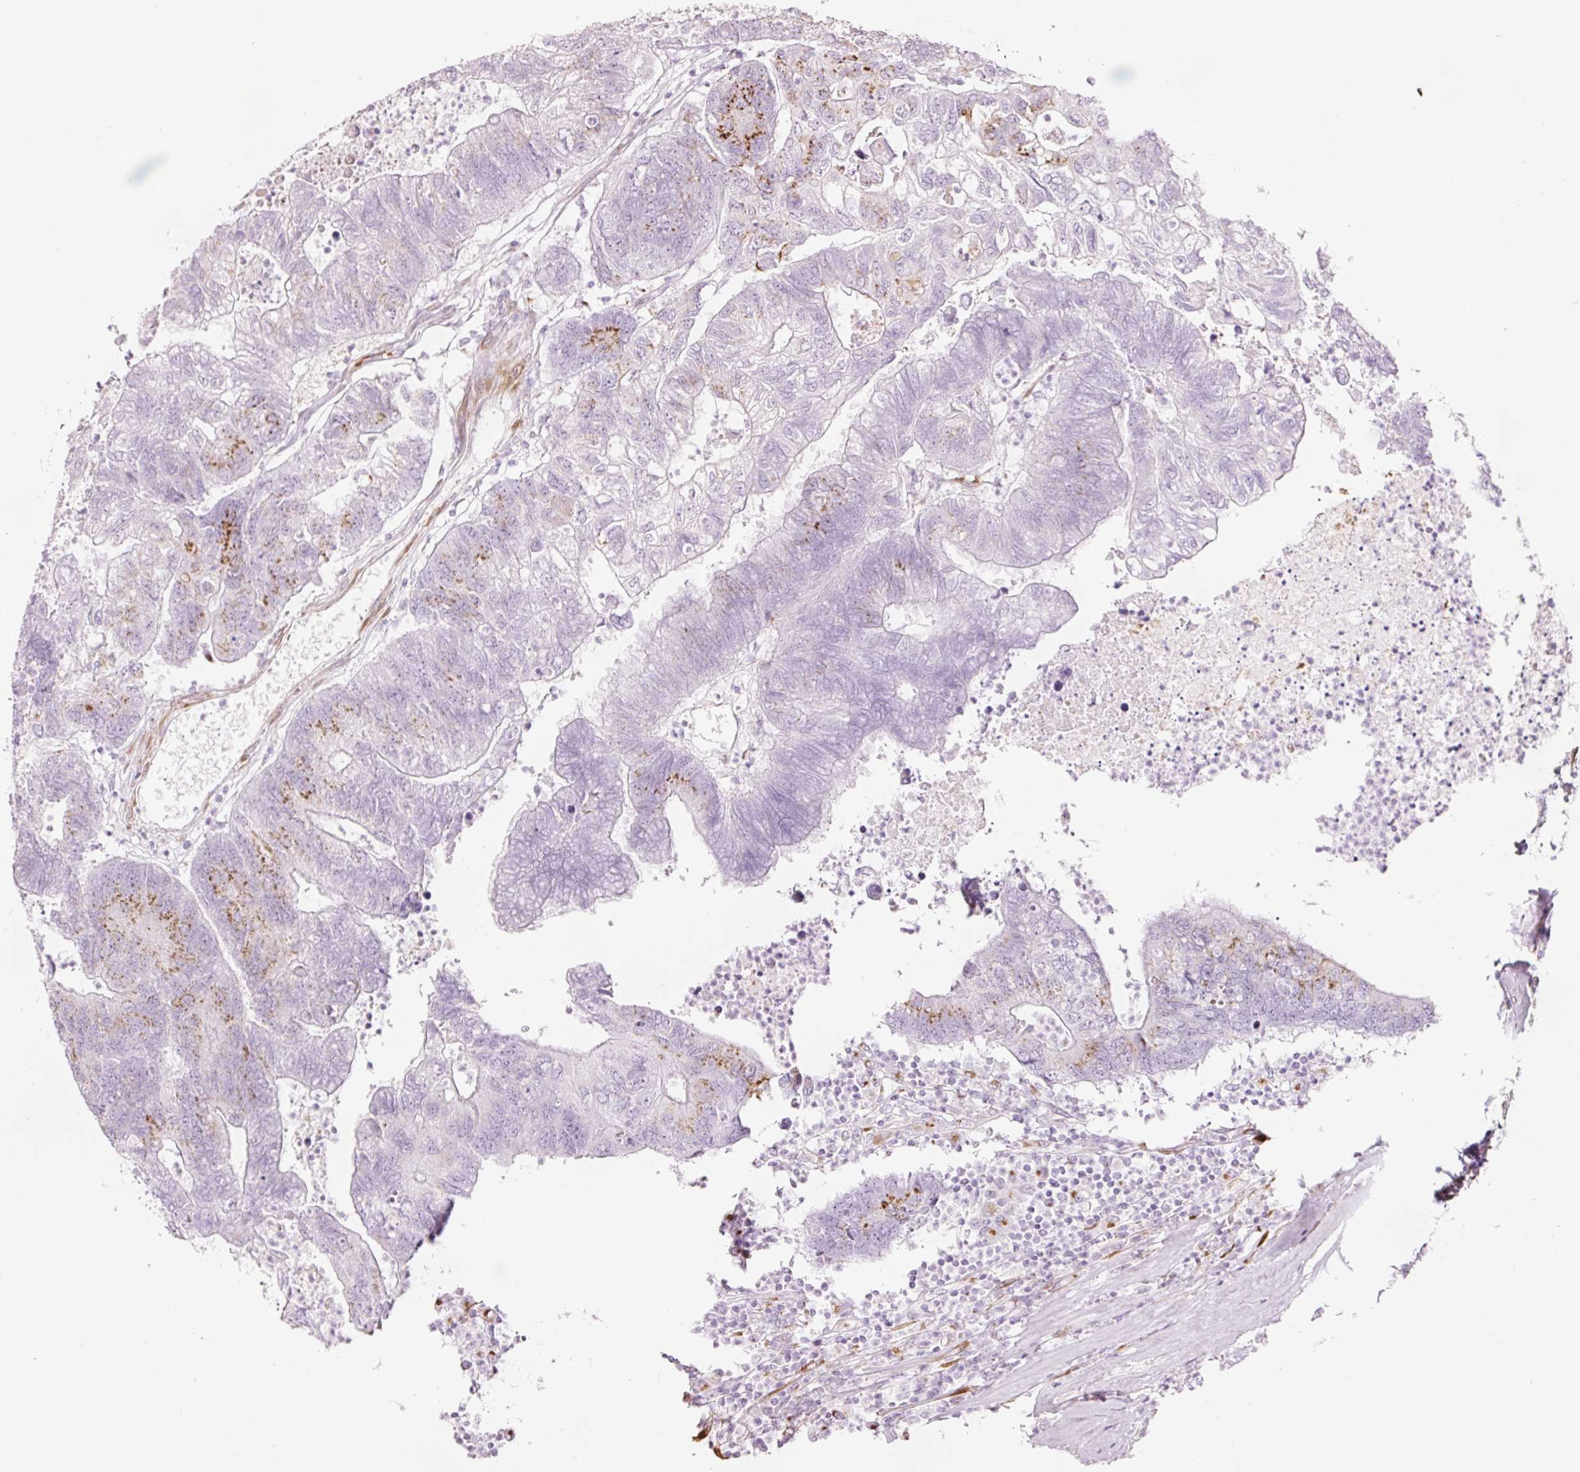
{"staining": {"intensity": "moderate", "quantity": "25%-75%", "location": "cytoplasmic/membranous"}, "tissue": "colorectal cancer", "cell_type": "Tumor cells", "image_type": "cancer", "snomed": [{"axis": "morphology", "description": "Adenocarcinoma, NOS"}, {"axis": "topography", "description": "Colon"}], "caption": "A photomicrograph showing moderate cytoplasmic/membranous expression in about 25%-75% of tumor cells in adenocarcinoma (colorectal), as visualized by brown immunohistochemical staining.", "gene": "SDF4", "patient": {"sex": "female", "age": 48}}